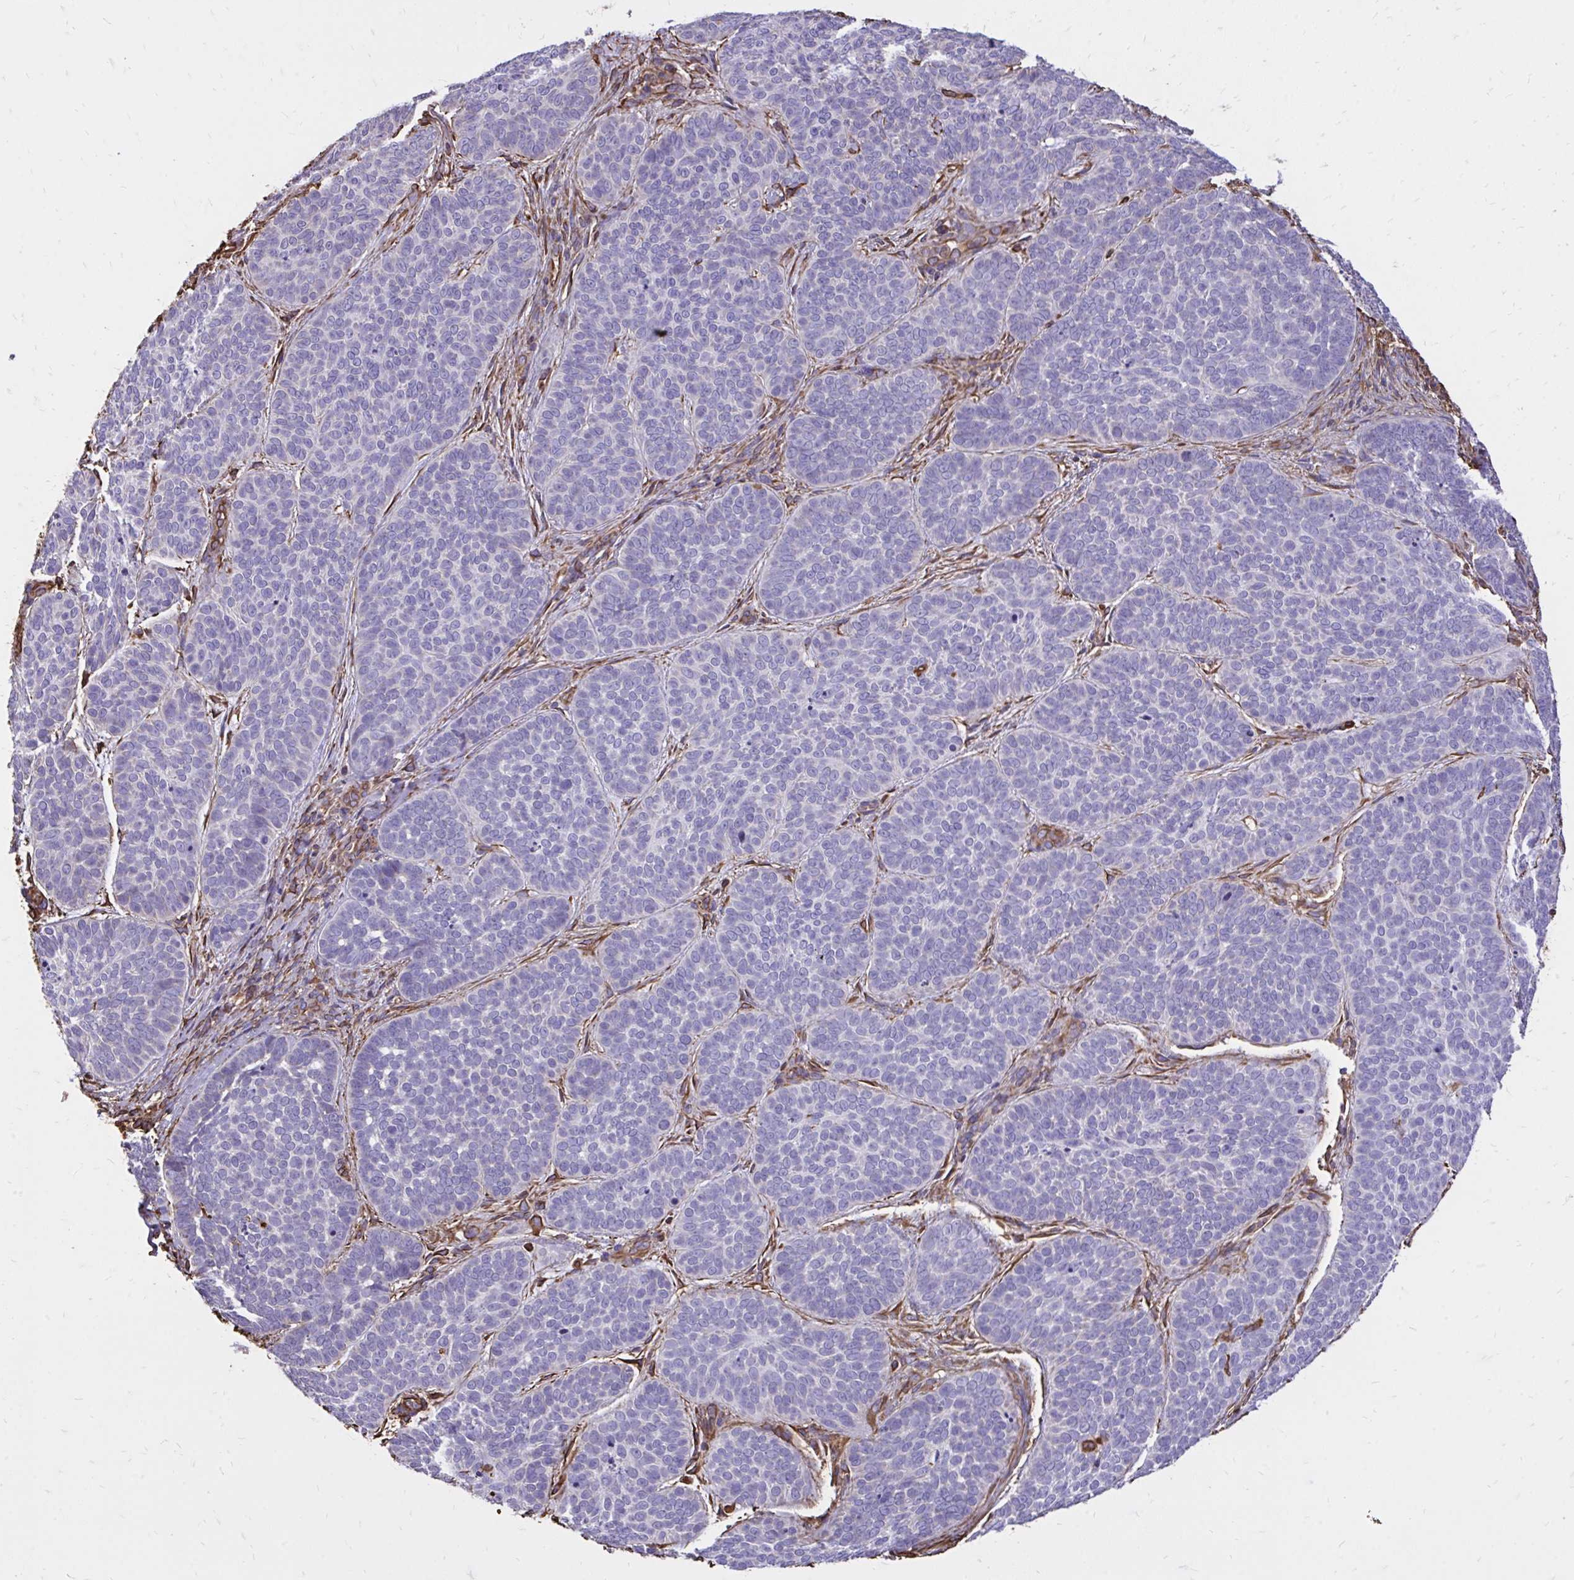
{"staining": {"intensity": "negative", "quantity": "none", "location": "none"}, "tissue": "skin cancer", "cell_type": "Tumor cells", "image_type": "cancer", "snomed": [{"axis": "morphology", "description": "Basal cell carcinoma"}, {"axis": "topography", "description": "Skin"}, {"axis": "topography", "description": "Skin of nose"}], "caption": "This micrograph is of skin cancer stained with immunohistochemistry to label a protein in brown with the nuclei are counter-stained blue. There is no staining in tumor cells.", "gene": "RNF103", "patient": {"sex": "female", "age": 81}}